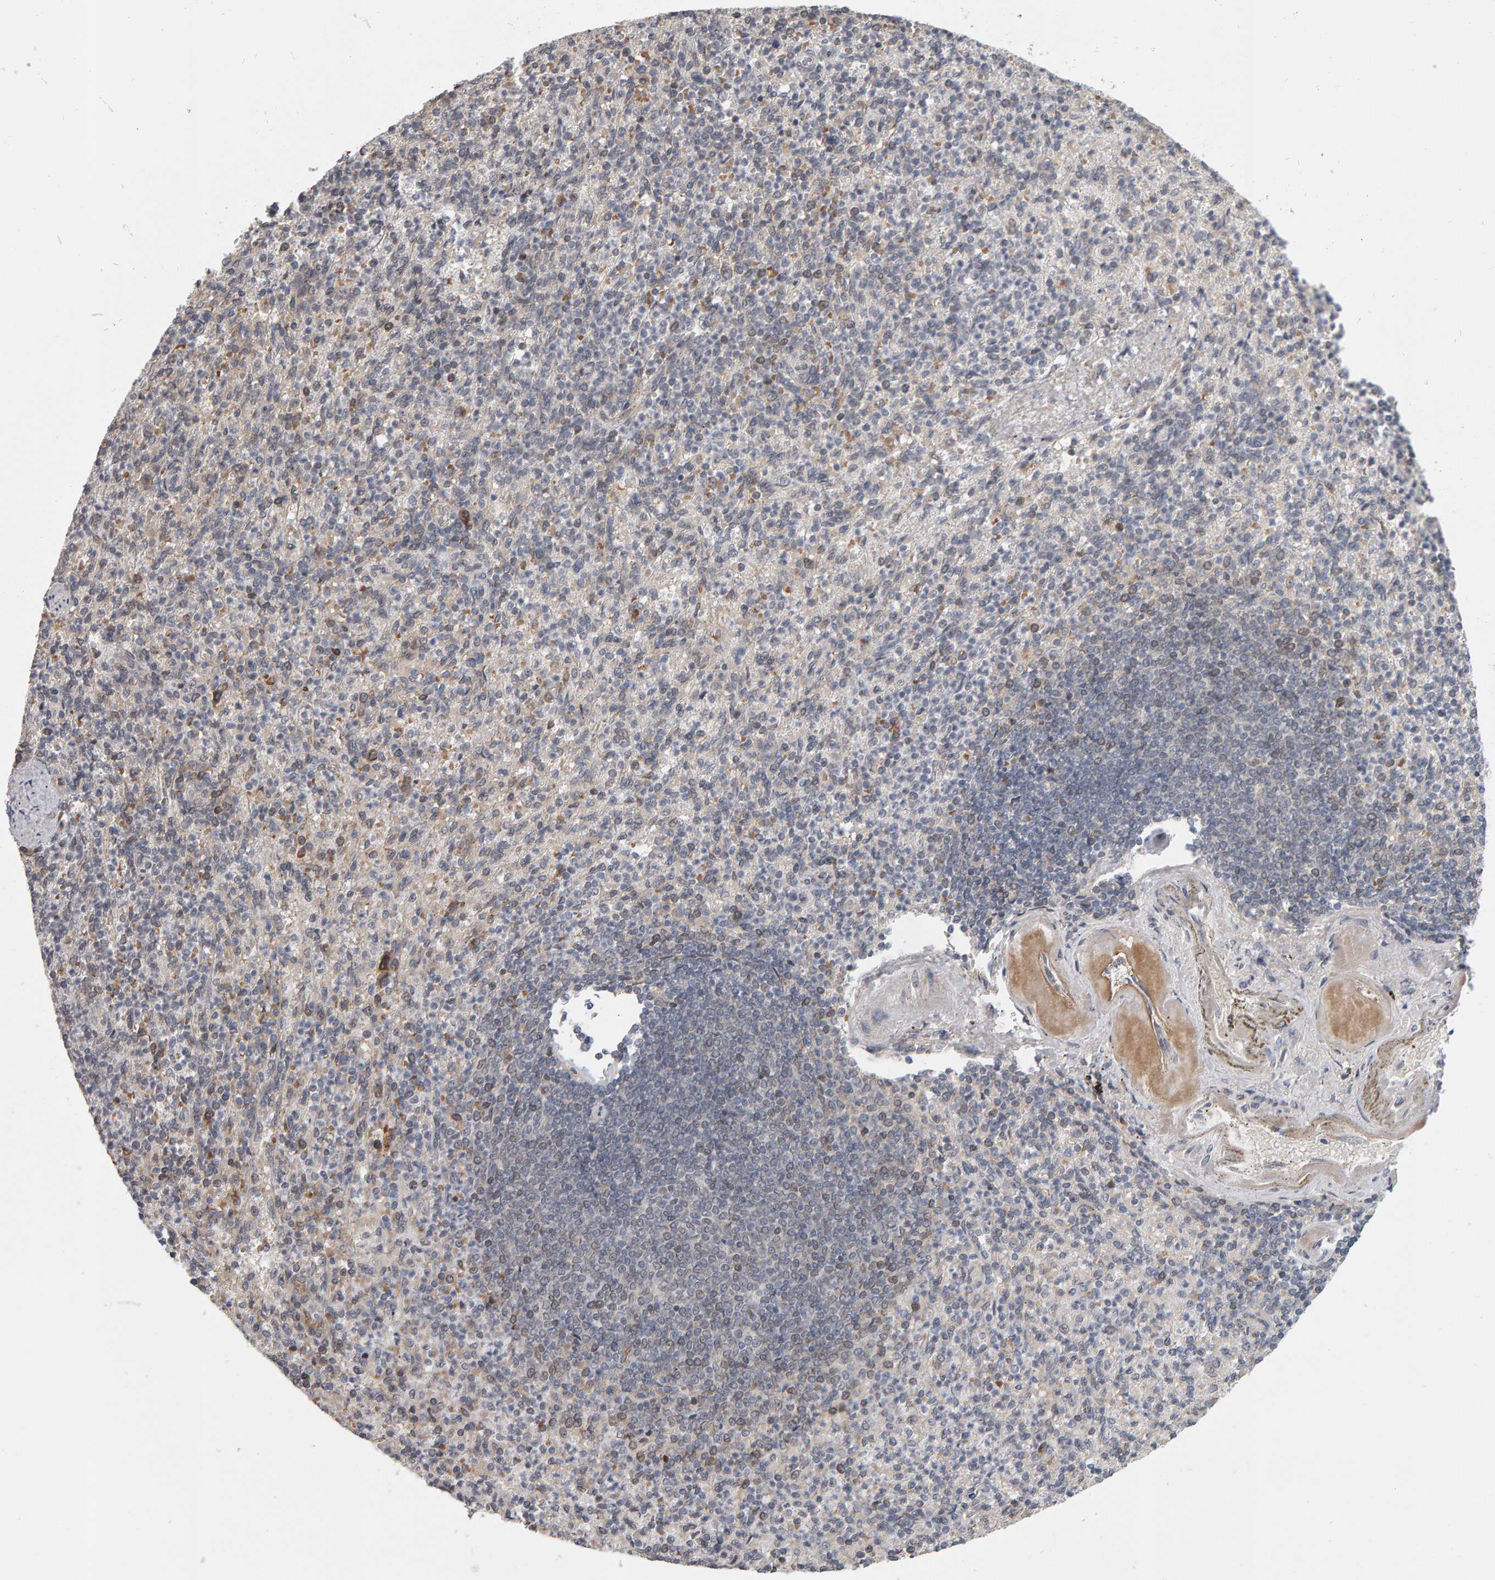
{"staining": {"intensity": "weak", "quantity": "<25%", "location": "nuclear"}, "tissue": "spleen", "cell_type": "Cells in red pulp", "image_type": "normal", "snomed": [{"axis": "morphology", "description": "Normal tissue, NOS"}, {"axis": "topography", "description": "Spleen"}], "caption": "This is an immunohistochemistry photomicrograph of unremarkable human spleen. There is no staining in cells in red pulp.", "gene": "DAP3", "patient": {"sex": "female", "age": 74}}